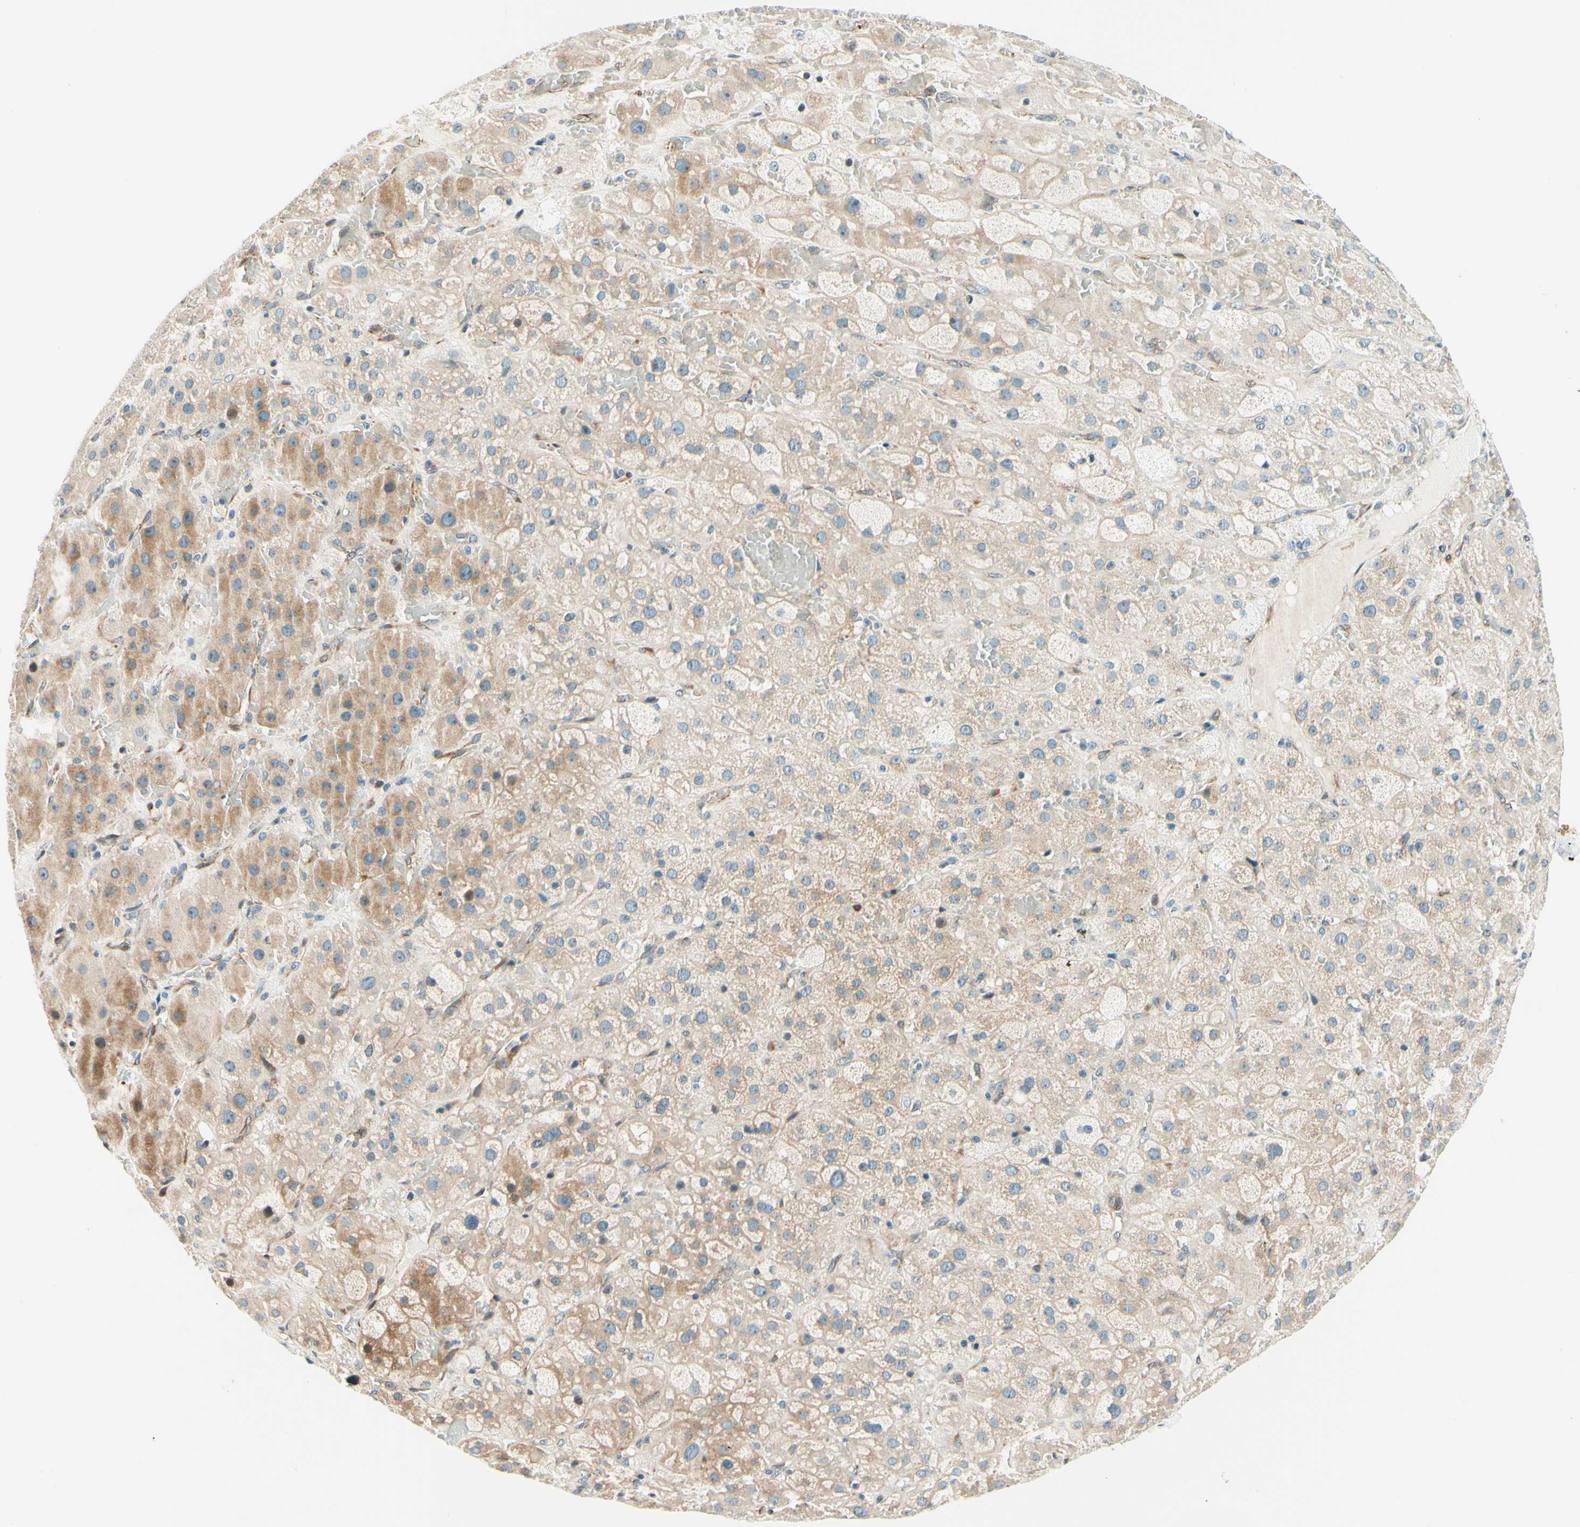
{"staining": {"intensity": "weak", "quantity": "25%-75%", "location": "cytoplasmic/membranous,nuclear"}, "tissue": "adrenal gland", "cell_type": "Glandular cells", "image_type": "normal", "snomed": [{"axis": "morphology", "description": "Normal tissue, NOS"}, {"axis": "topography", "description": "Adrenal gland"}], "caption": "Protein expression analysis of normal adrenal gland exhibits weak cytoplasmic/membranous,nuclear positivity in approximately 25%-75% of glandular cells. (IHC, brightfield microscopy, high magnification).", "gene": "TAOK2", "patient": {"sex": "female", "age": 47}}